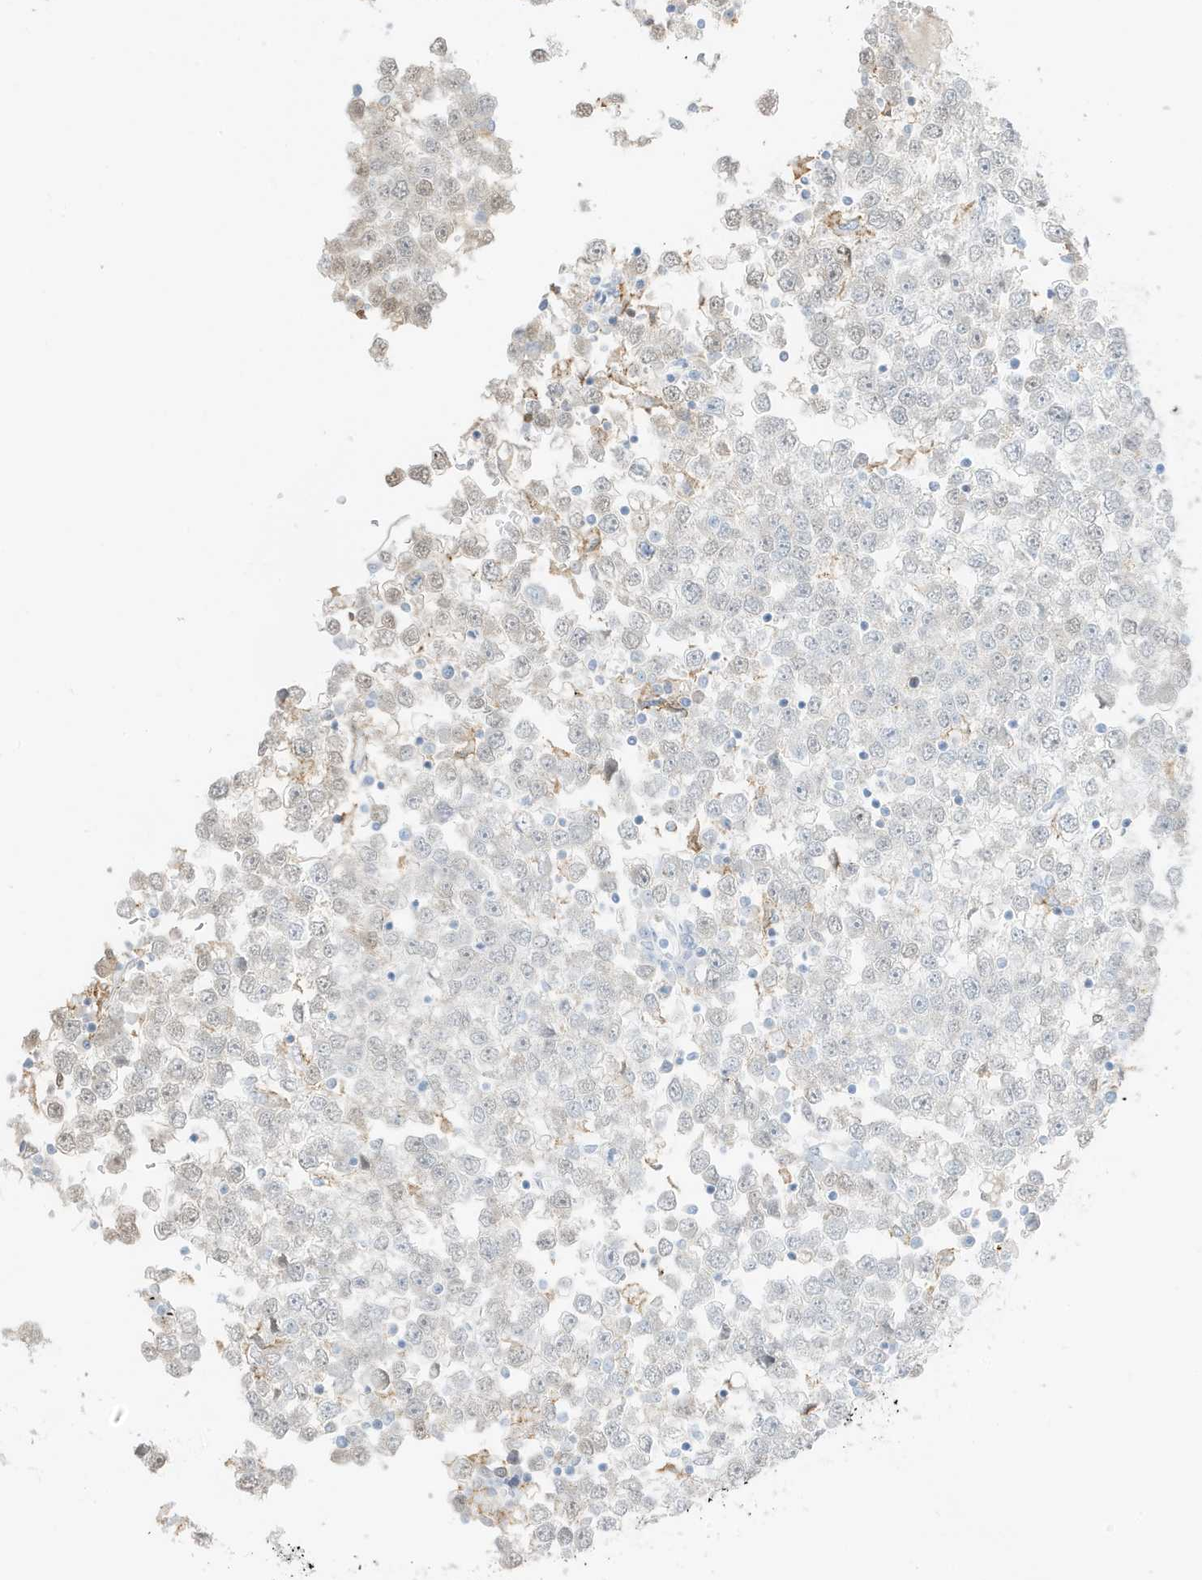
{"staining": {"intensity": "negative", "quantity": "none", "location": "none"}, "tissue": "testis cancer", "cell_type": "Tumor cells", "image_type": "cancer", "snomed": [{"axis": "morphology", "description": "Seminoma, NOS"}, {"axis": "topography", "description": "Testis"}], "caption": "Histopathology image shows no protein expression in tumor cells of seminoma (testis) tissue.", "gene": "GCA", "patient": {"sex": "male", "age": 65}}